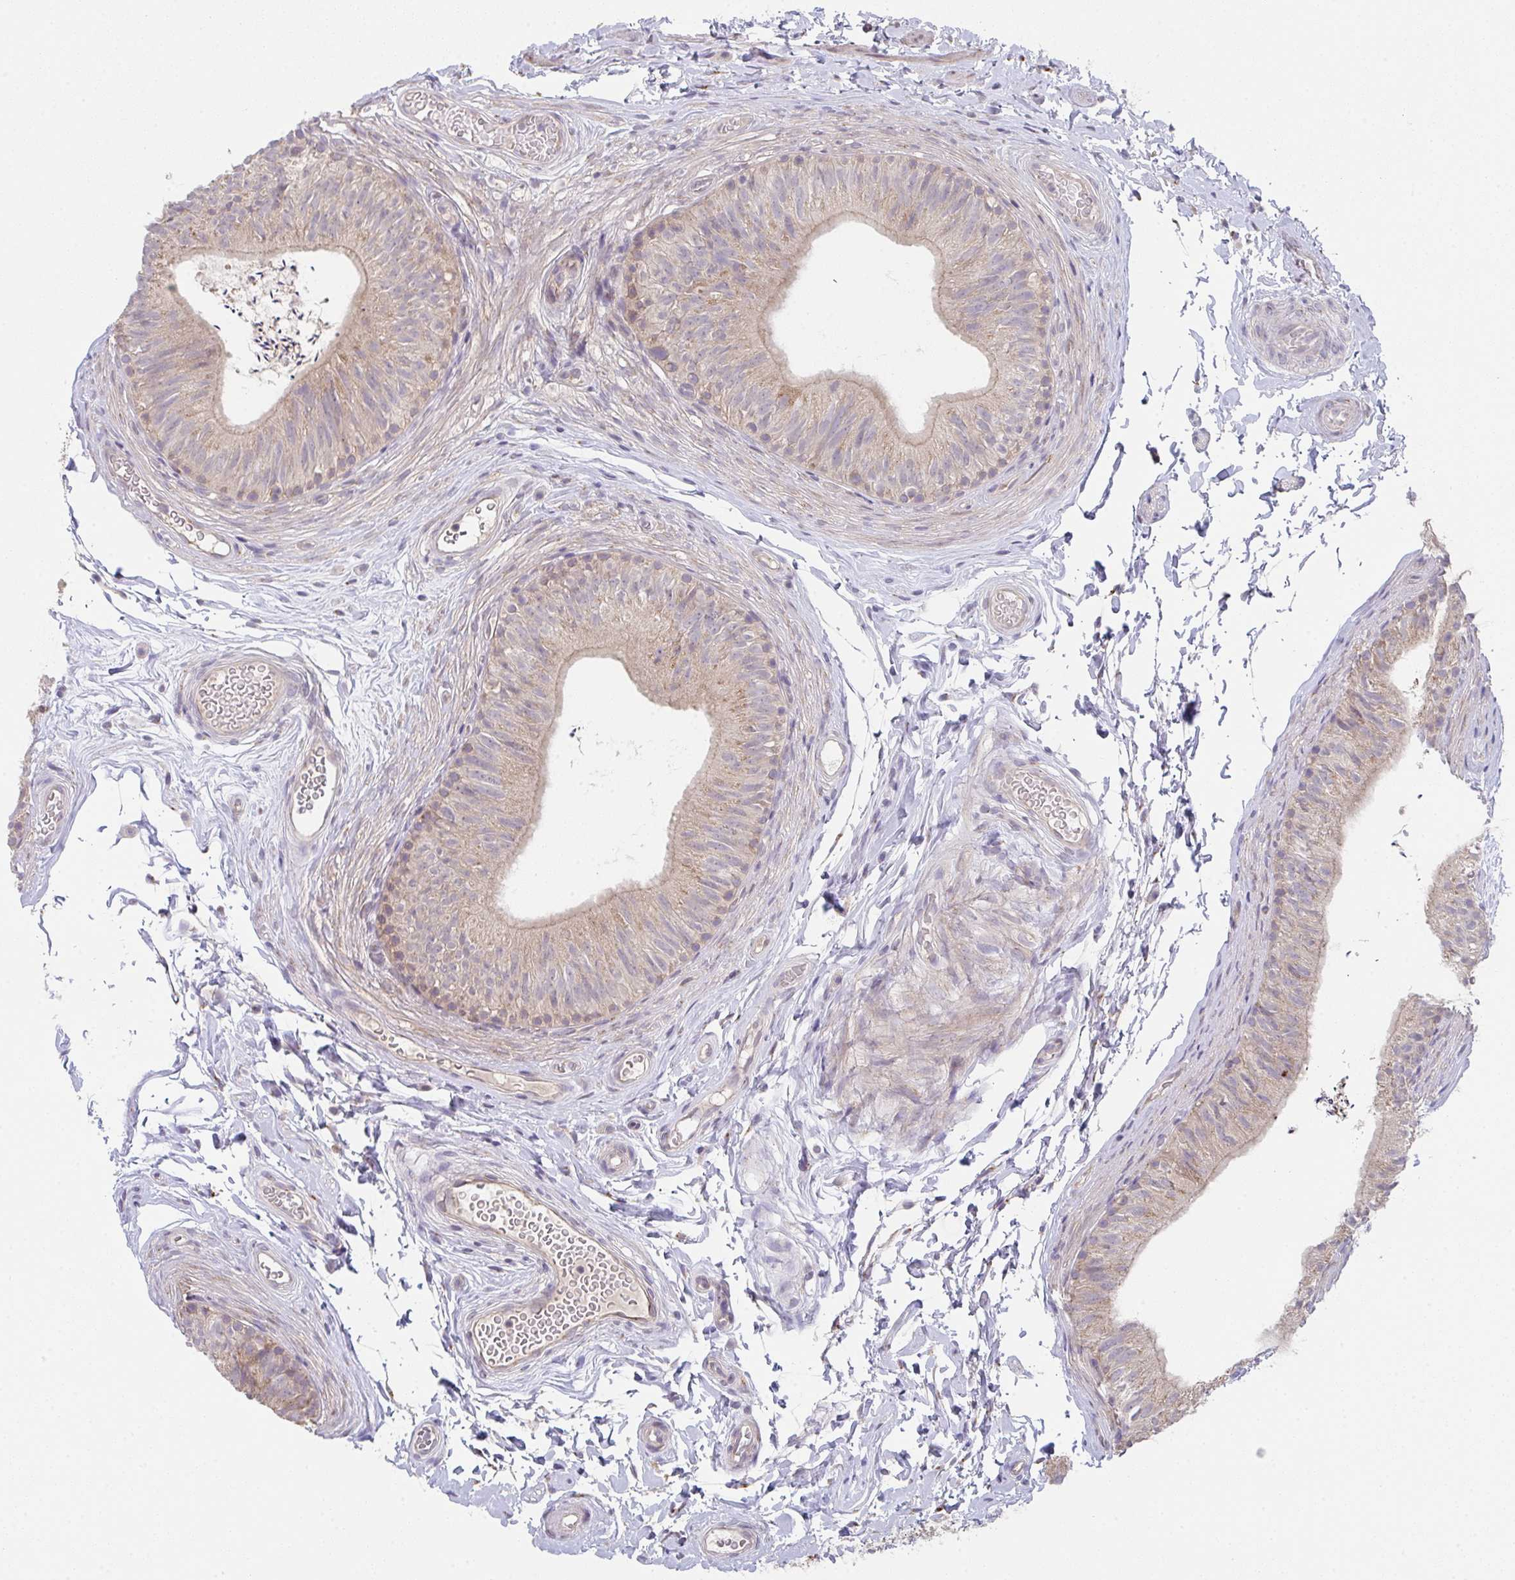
{"staining": {"intensity": "weak", "quantity": ">75%", "location": "cytoplasmic/membranous"}, "tissue": "epididymis", "cell_type": "Glandular cells", "image_type": "normal", "snomed": [{"axis": "morphology", "description": "Normal tissue, NOS"}, {"axis": "topography", "description": "Epididymis, spermatic cord, NOS"}, {"axis": "topography", "description": "Epididymis"}, {"axis": "topography", "description": "Peripheral nerve tissue"}], "caption": "The immunohistochemical stain highlights weak cytoplasmic/membranous expression in glandular cells of benign epididymis.", "gene": "TSPAN31", "patient": {"sex": "male", "age": 29}}